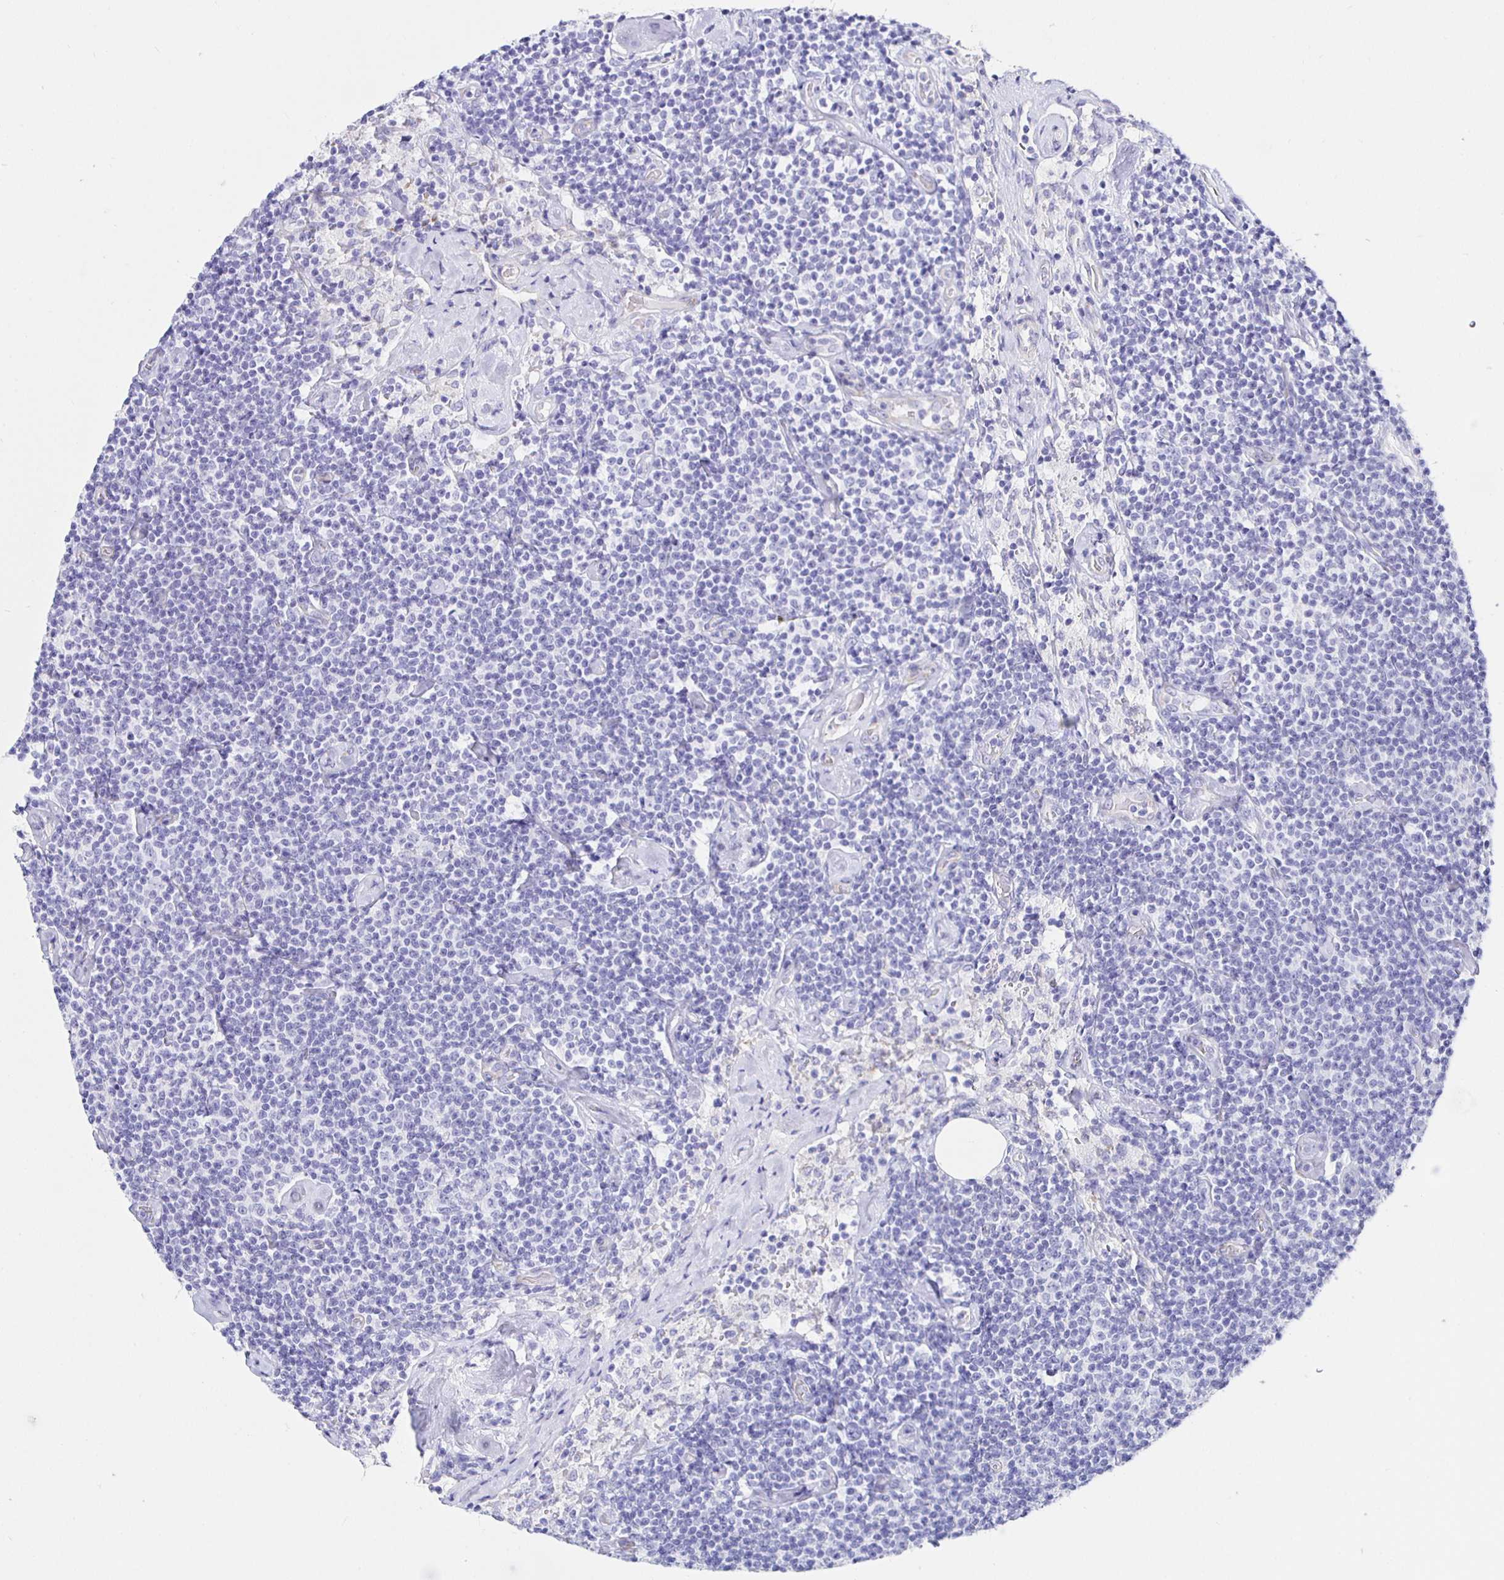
{"staining": {"intensity": "negative", "quantity": "none", "location": "none"}, "tissue": "lymphoma", "cell_type": "Tumor cells", "image_type": "cancer", "snomed": [{"axis": "morphology", "description": "Malignant lymphoma, non-Hodgkin's type, Low grade"}, {"axis": "topography", "description": "Lymph node"}], "caption": "Human lymphoma stained for a protein using IHC exhibits no staining in tumor cells.", "gene": "HSPA4L", "patient": {"sex": "male", "age": 81}}